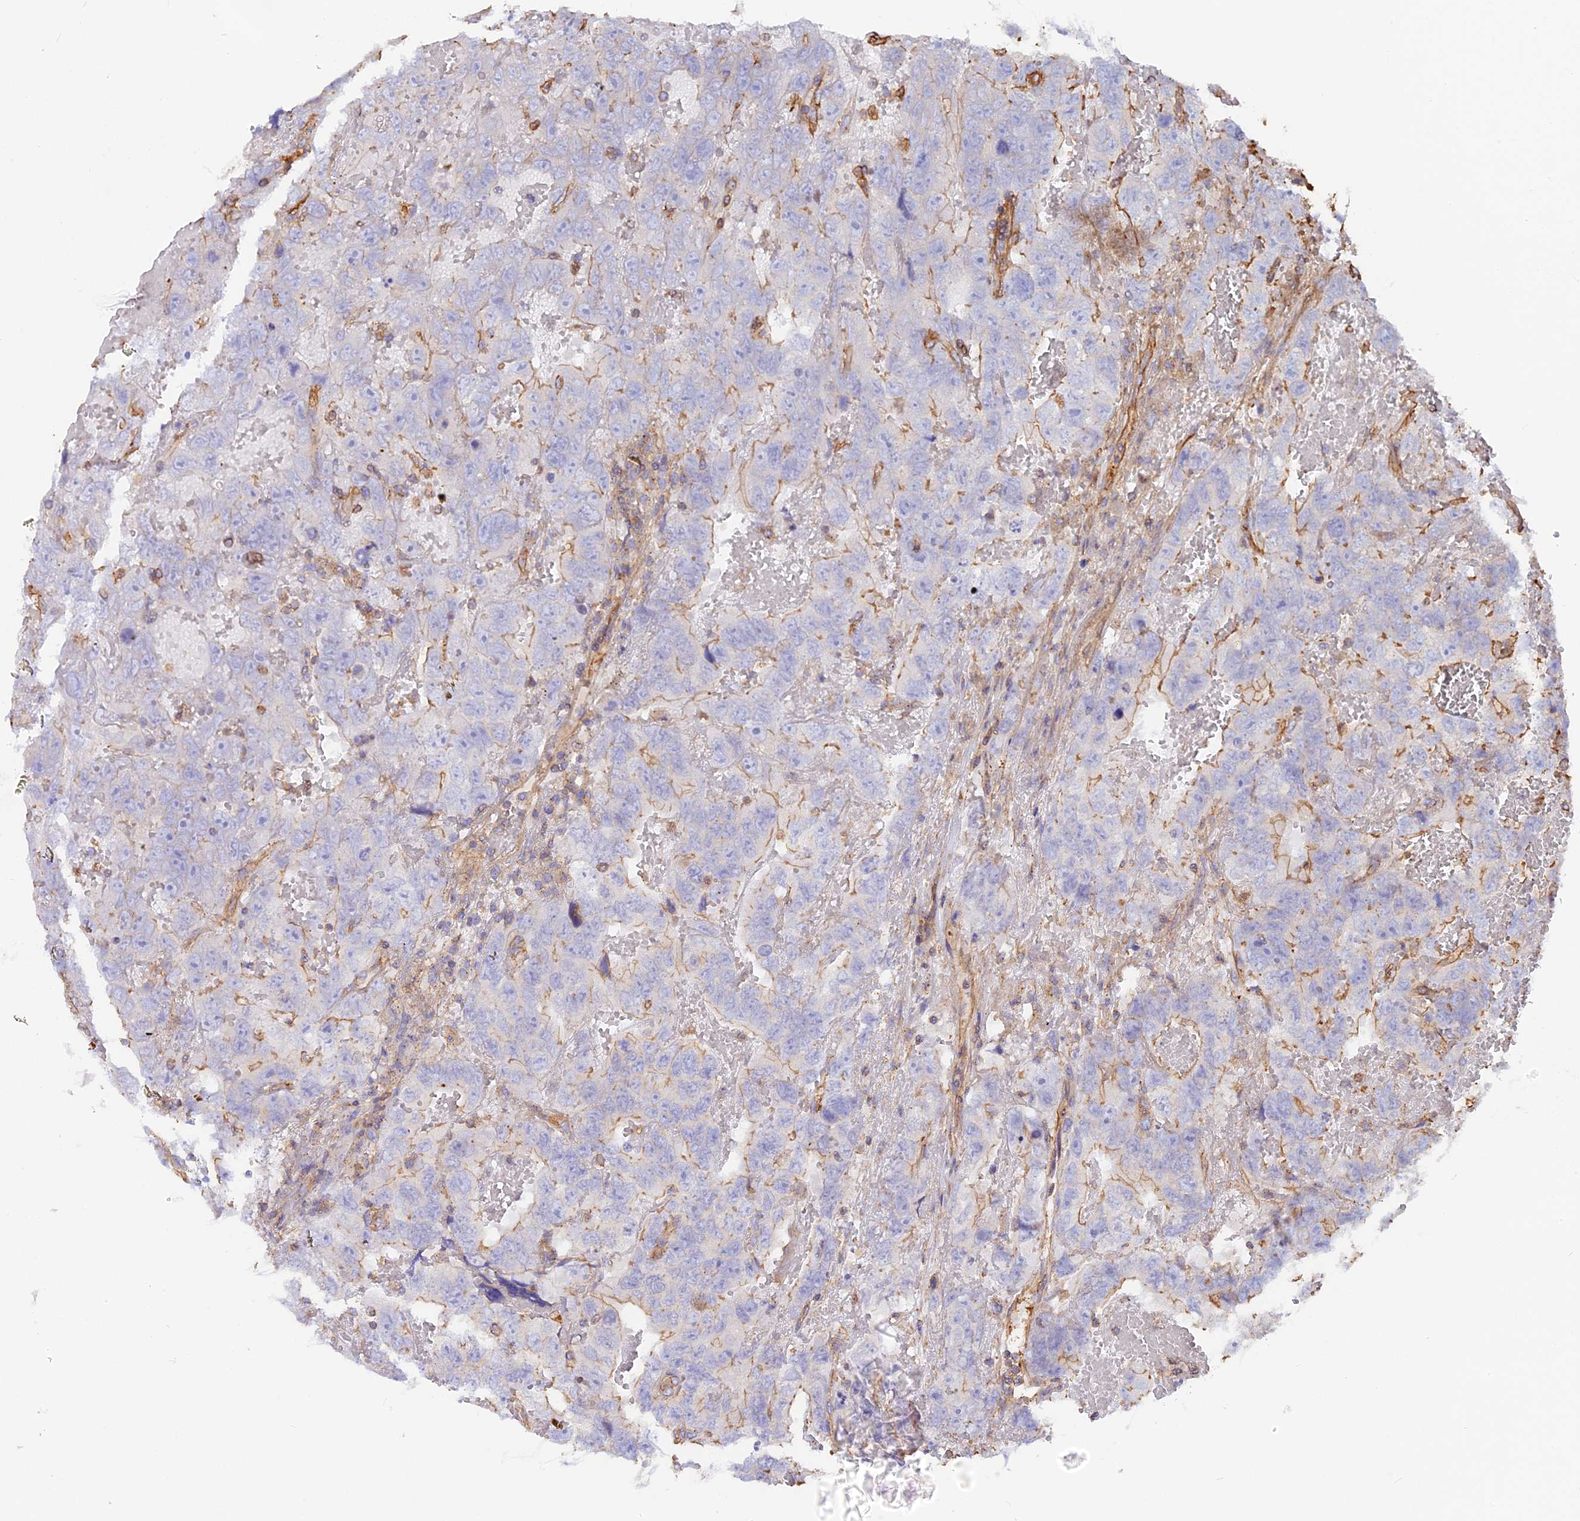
{"staining": {"intensity": "negative", "quantity": "none", "location": "none"}, "tissue": "testis cancer", "cell_type": "Tumor cells", "image_type": "cancer", "snomed": [{"axis": "morphology", "description": "Carcinoma, Embryonal, NOS"}, {"axis": "topography", "description": "Testis"}], "caption": "Tumor cells show no significant positivity in testis cancer.", "gene": "VPS18", "patient": {"sex": "male", "age": 45}}